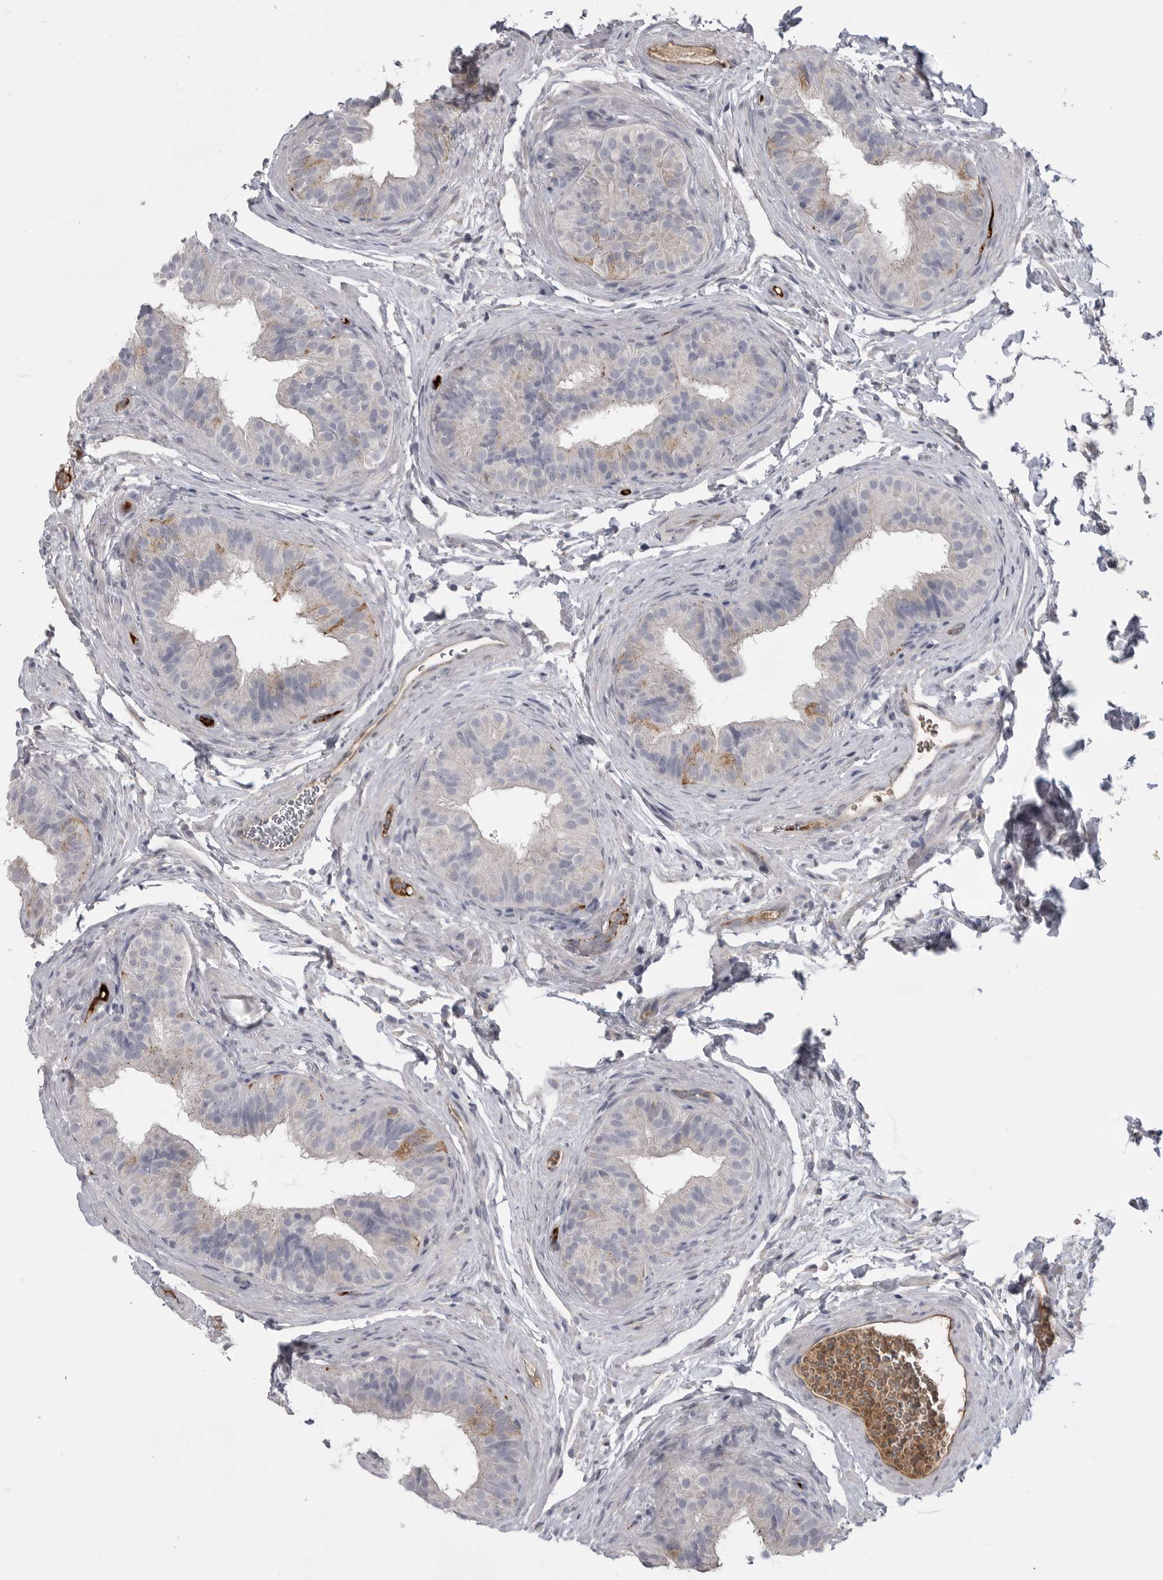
{"staining": {"intensity": "moderate", "quantity": "<25%", "location": "cytoplasmic/membranous"}, "tissue": "epididymis", "cell_type": "Glandular cells", "image_type": "normal", "snomed": [{"axis": "morphology", "description": "Normal tissue, NOS"}, {"axis": "topography", "description": "Epididymis"}], "caption": "A photomicrograph of human epididymis stained for a protein shows moderate cytoplasmic/membranous brown staining in glandular cells. Using DAB (brown) and hematoxylin (blue) stains, captured at high magnification using brightfield microscopy.", "gene": "SERPING1", "patient": {"sex": "male", "age": 49}}